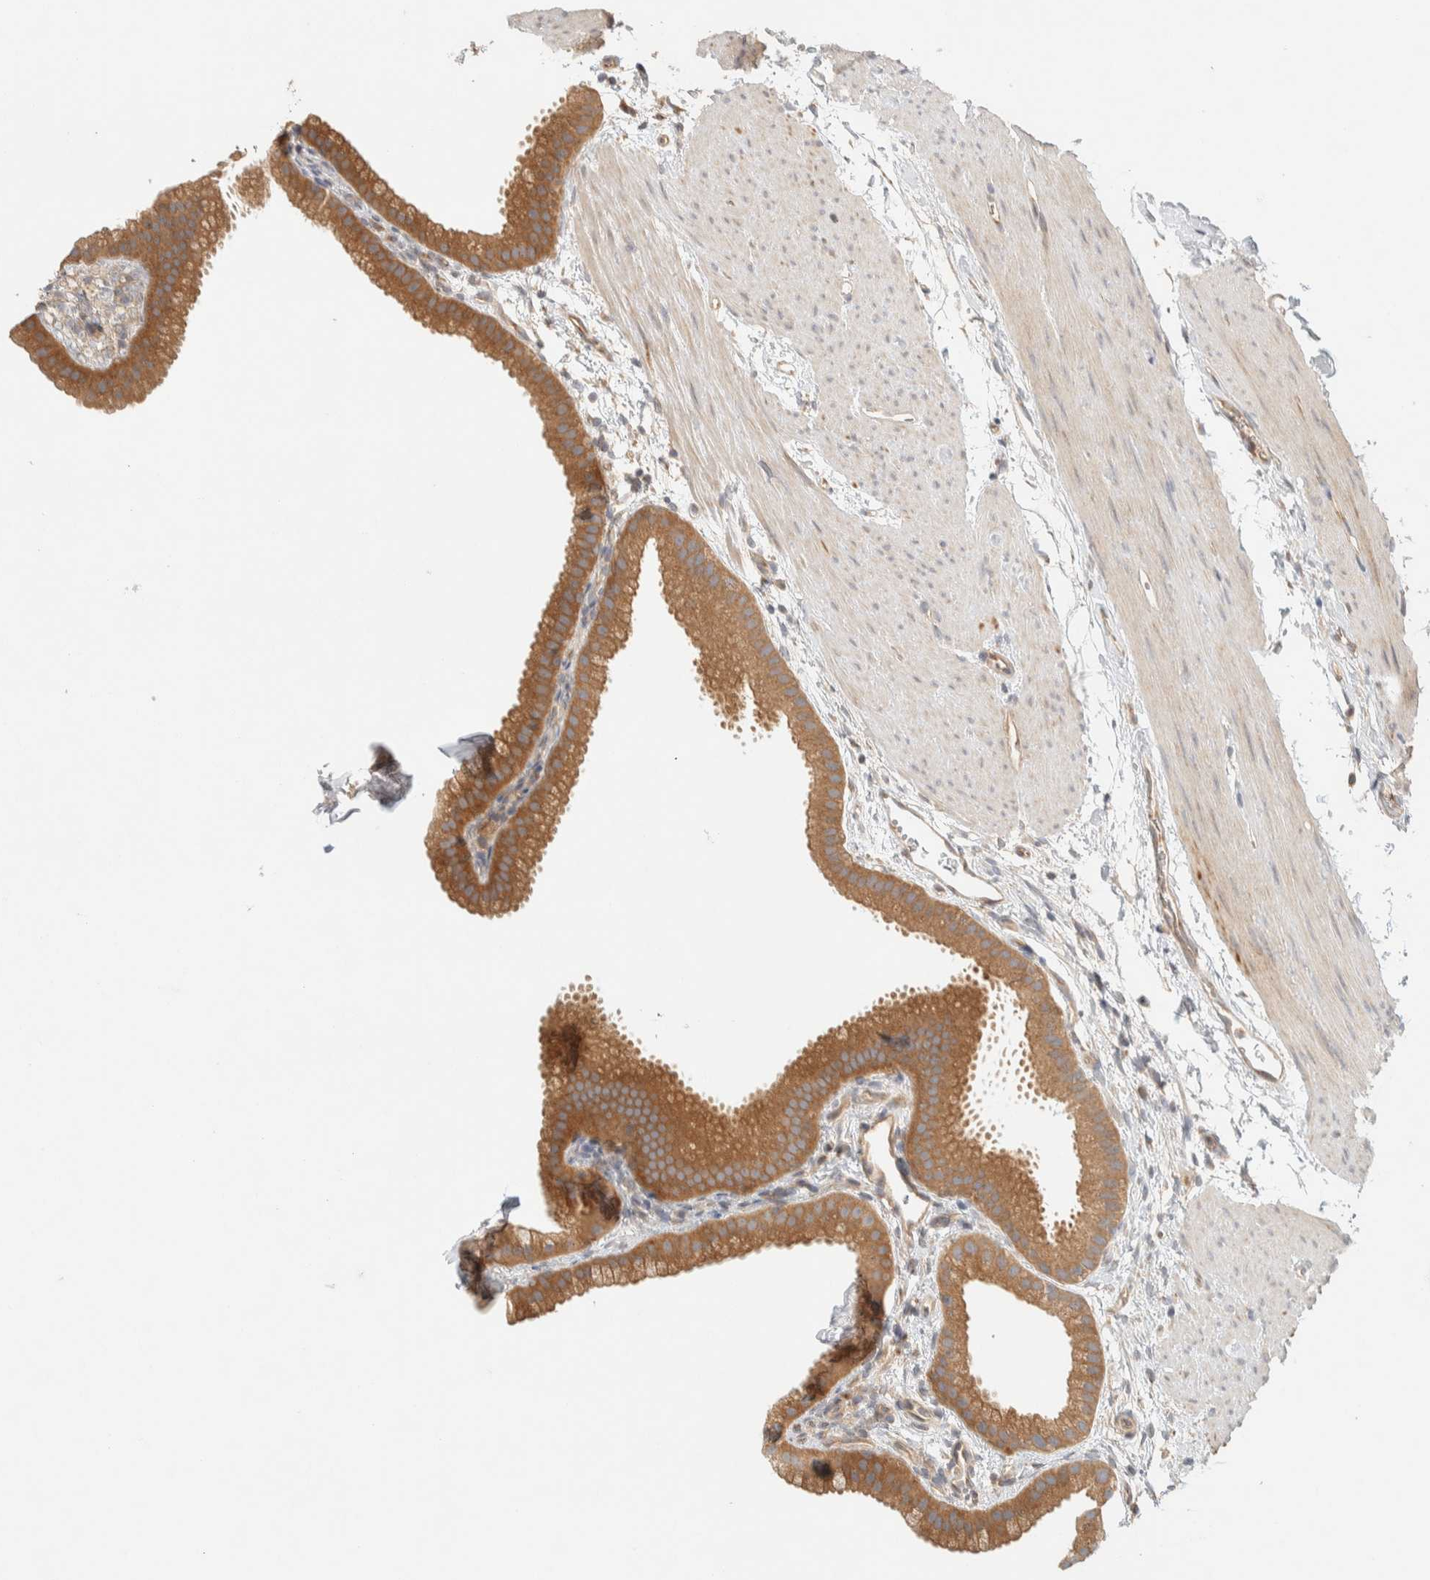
{"staining": {"intensity": "moderate", "quantity": ">75%", "location": "cytoplasmic/membranous"}, "tissue": "gallbladder", "cell_type": "Glandular cells", "image_type": "normal", "snomed": [{"axis": "morphology", "description": "Normal tissue, NOS"}, {"axis": "topography", "description": "Gallbladder"}], "caption": "Protein staining exhibits moderate cytoplasmic/membranous staining in about >75% of glandular cells in normal gallbladder.", "gene": "FAM167A", "patient": {"sex": "female", "age": 64}}